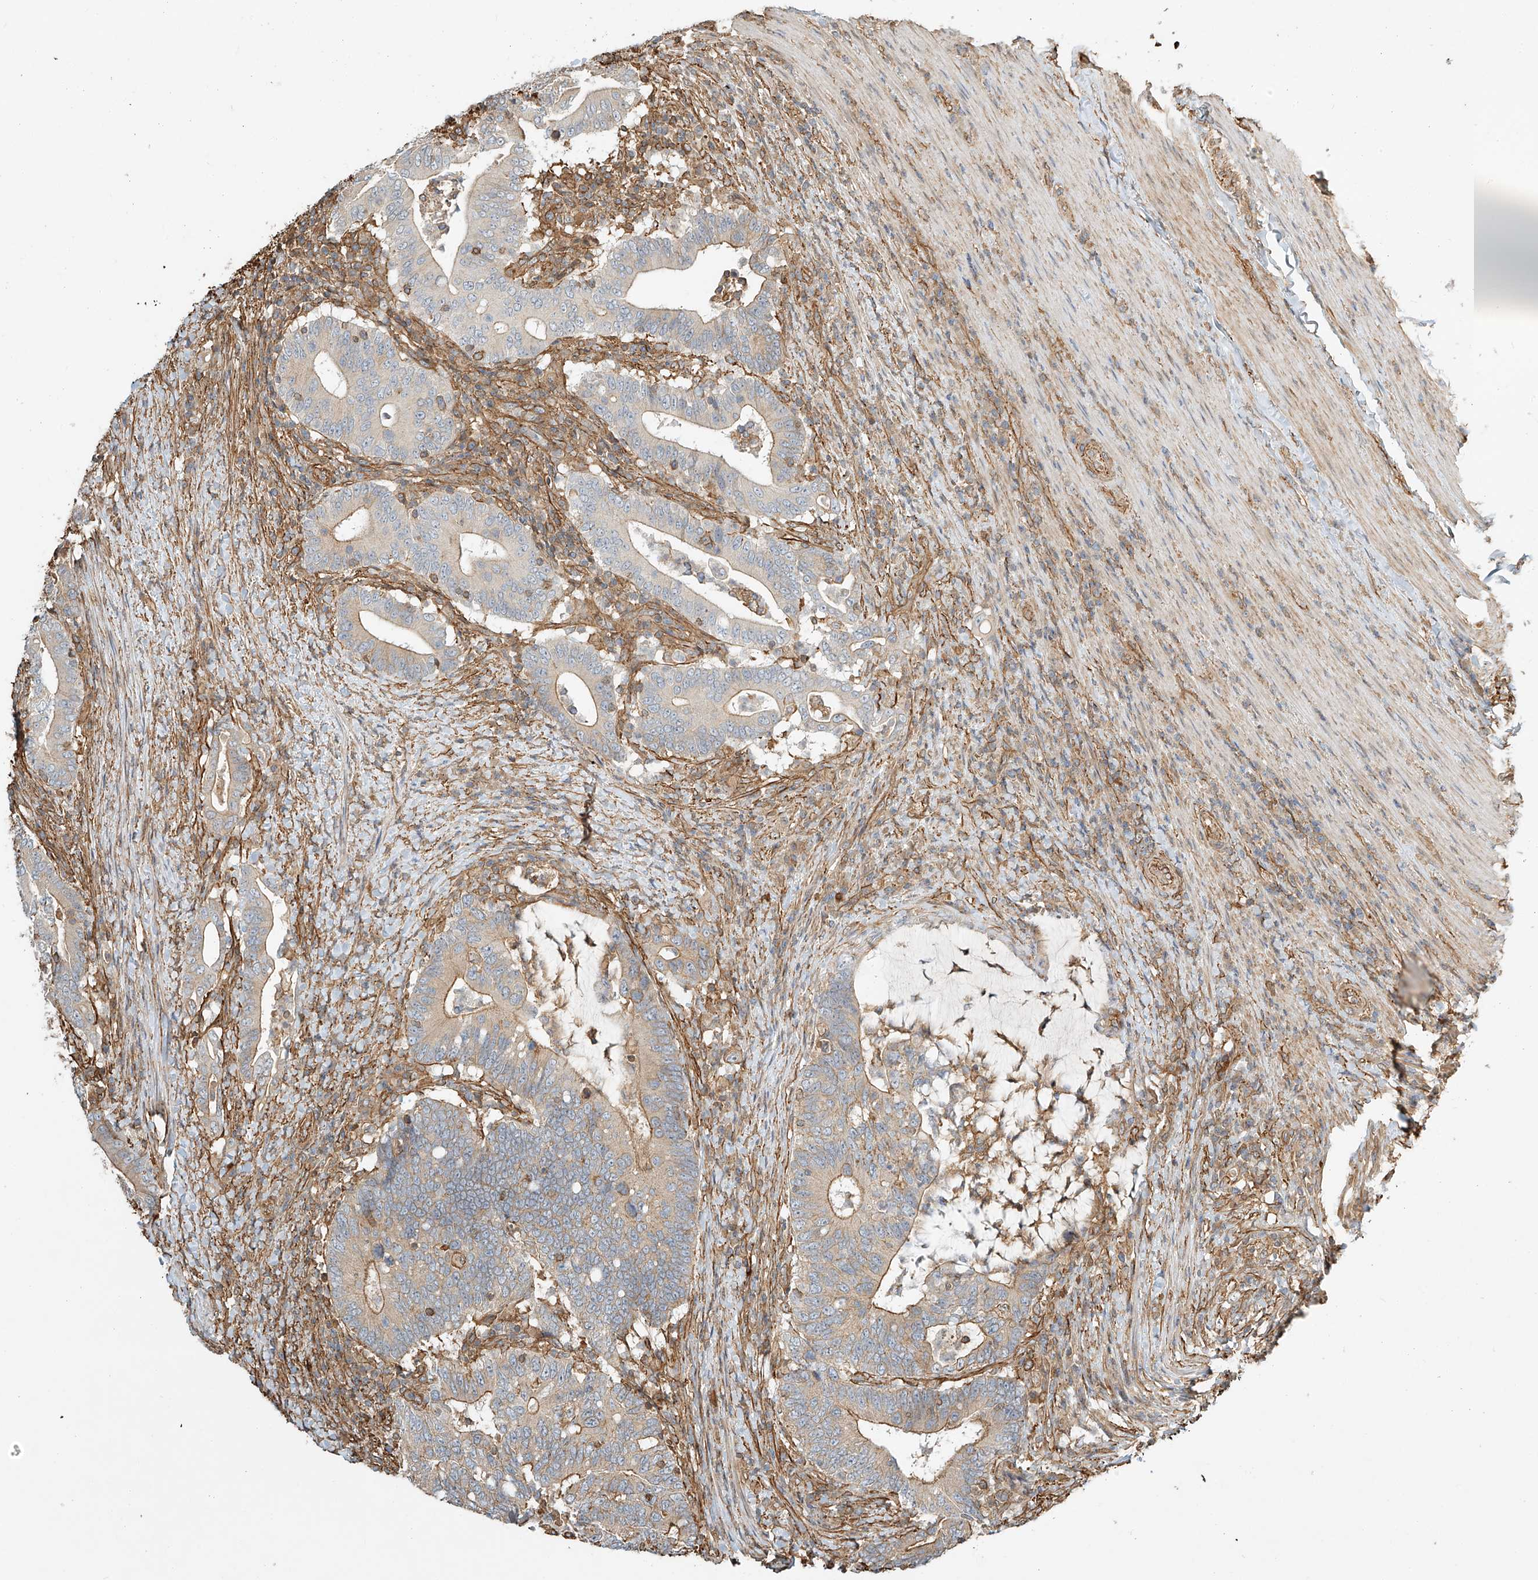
{"staining": {"intensity": "moderate", "quantity": "<25%", "location": "cytoplasmic/membranous"}, "tissue": "colorectal cancer", "cell_type": "Tumor cells", "image_type": "cancer", "snomed": [{"axis": "morphology", "description": "Adenocarcinoma, NOS"}, {"axis": "topography", "description": "Colon"}], "caption": "Immunohistochemical staining of human colorectal adenocarcinoma displays moderate cytoplasmic/membranous protein positivity in about <25% of tumor cells. (DAB (3,3'-diaminobenzidine) IHC with brightfield microscopy, high magnification).", "gene": "CSMD3", "patient": {"sex": "female", "age": 66}}